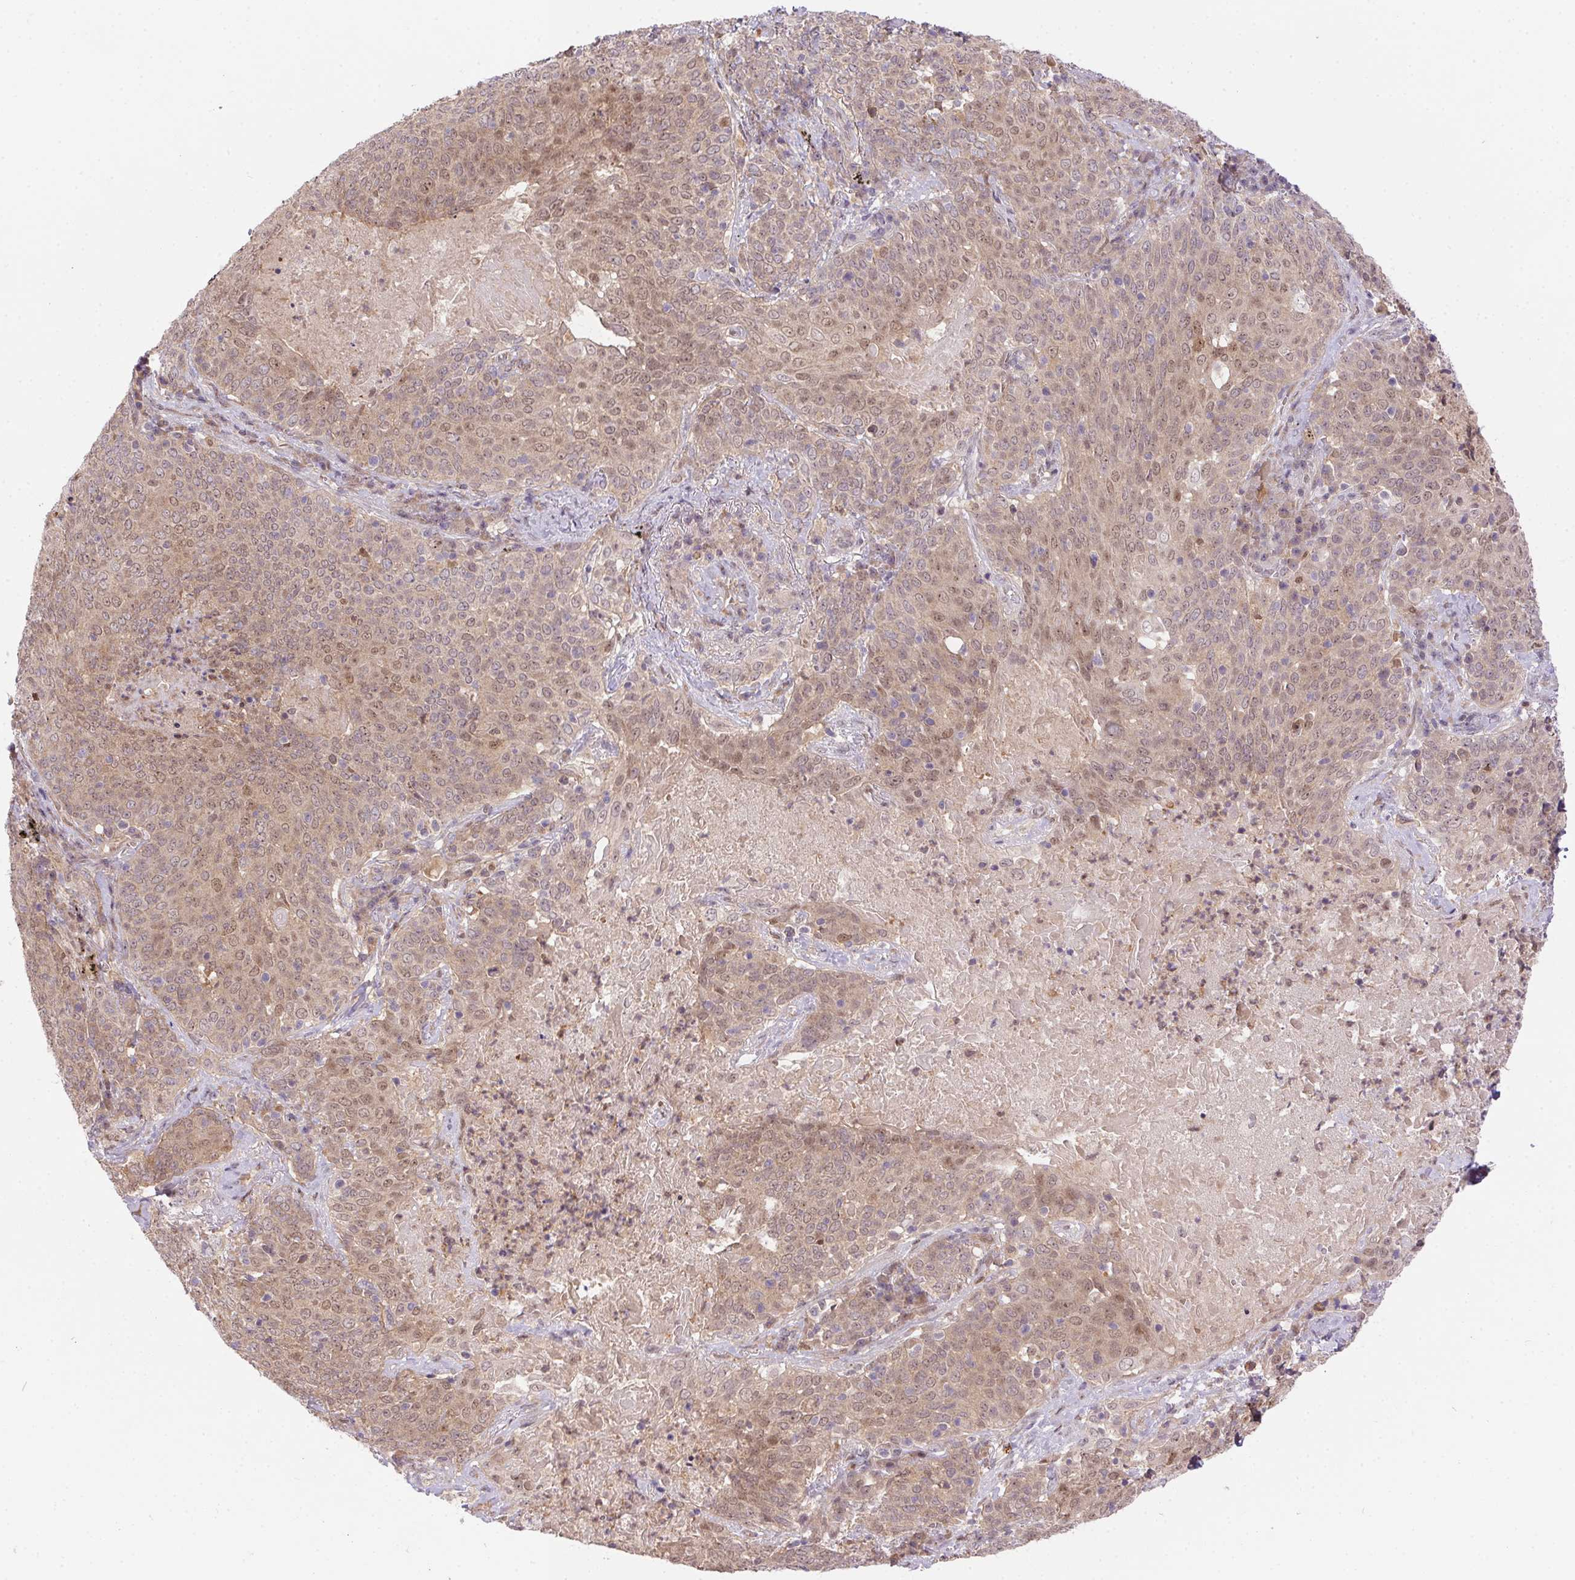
{"staining": {"intensity": "weak", "quantity": "25%-75%", "location": "nuclear"}, "tissue": "lung cancer", "cell_type": "Tumor cells", "image_type": "cancer", "snomed": [{"axis": "morphology", "description": "Squamous cell carcinoma, NOS"}, {"axis": "topography", "description": "Lung"}], "caption": "Squamous cell carcinoma (lung) tissue demonstrates weak nuclear positivity in approximately 25%-75% of tumor cells", "gene": "NUDT16", "patient": {"sex": "male", "age": 82}}